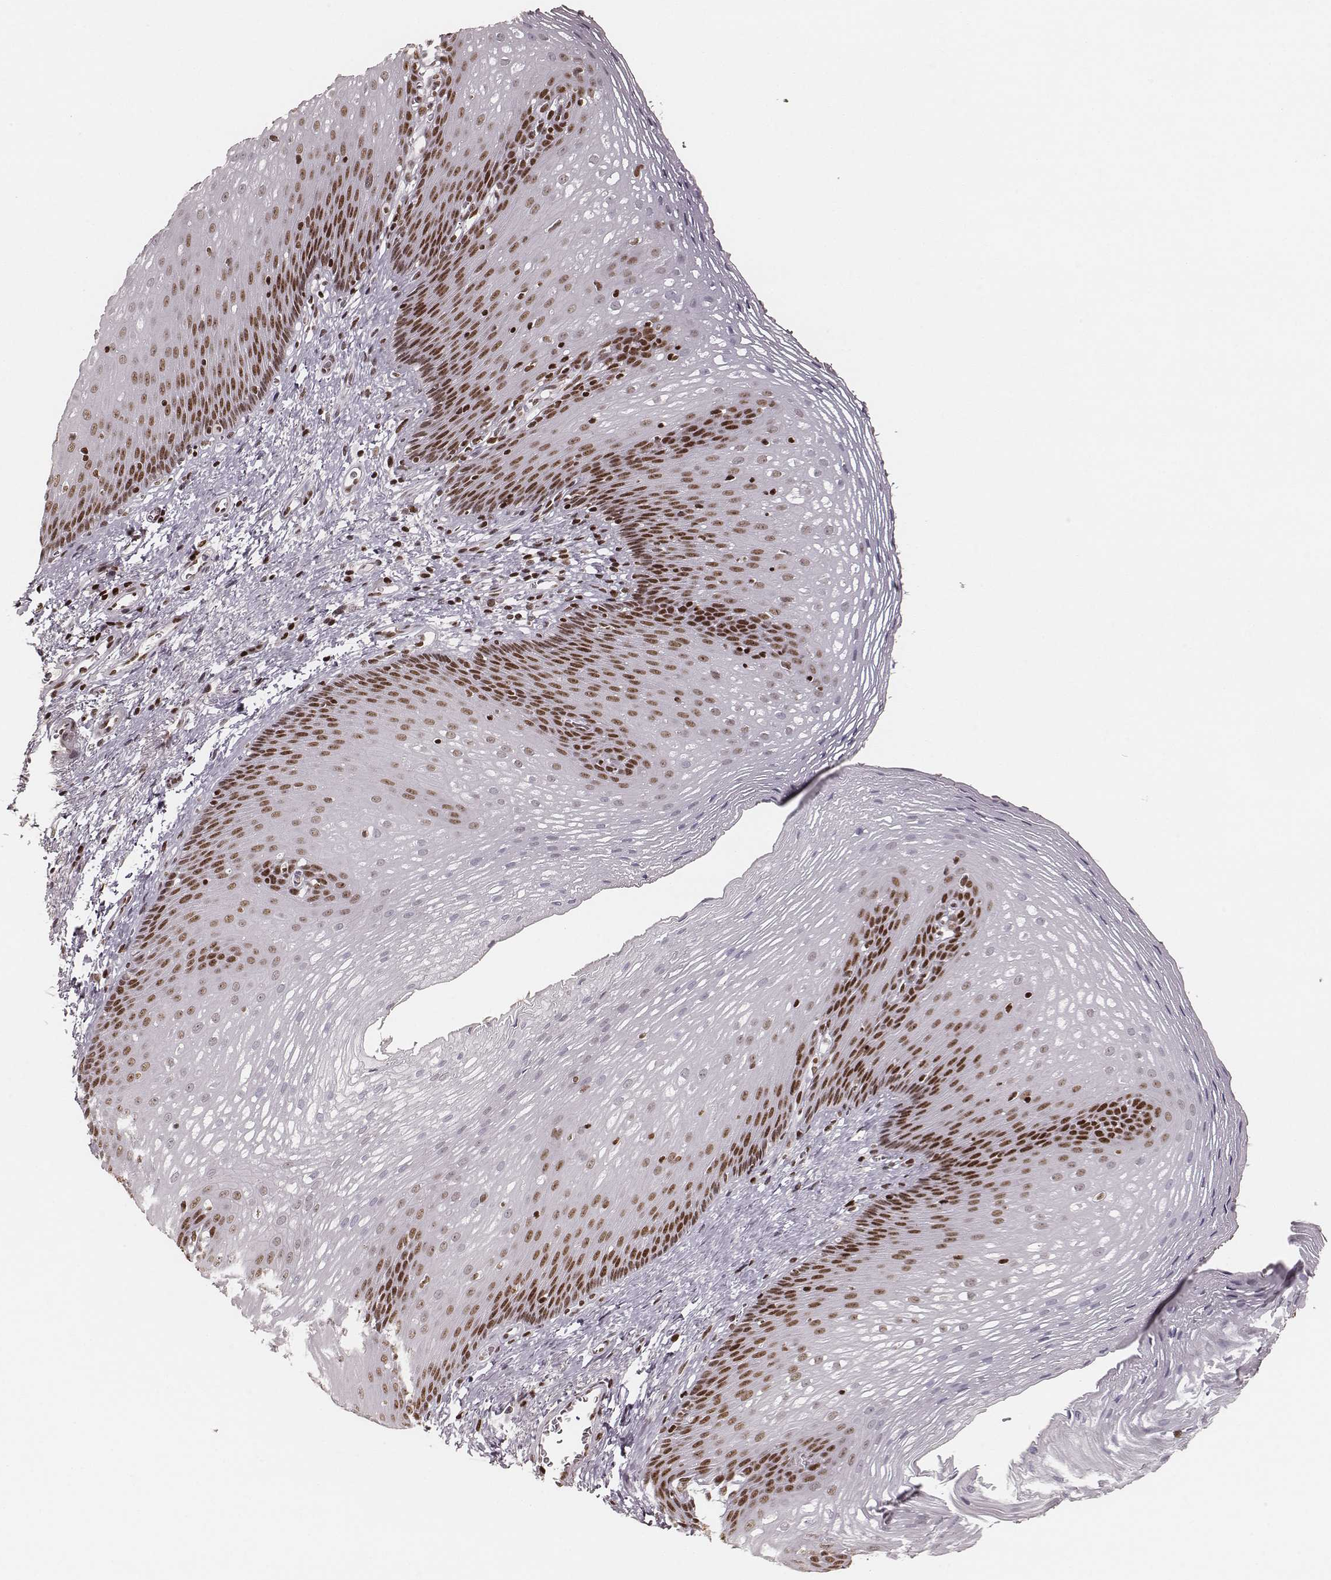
{"staining": {"intensity": "strong", "quantity": "<25%", "location": "nuclear"}, "tissue": "esophagus", "cell_type": "Squamous epithelial cells", "image_type": "normal", "snomed": [{"axis": "morphology", "description": "Normal tissue, NOS"}, {"axis": "topography", "description": "Esophagus"}], "caption": "A brown stain shows strong nuclear staining of a protein in squamous epithelial cells of benign human esophagus. (IHC, brightfield microscopy, high magnification).", "gene": "PARP1", "patient": {"sex": "male", "age": 76}}